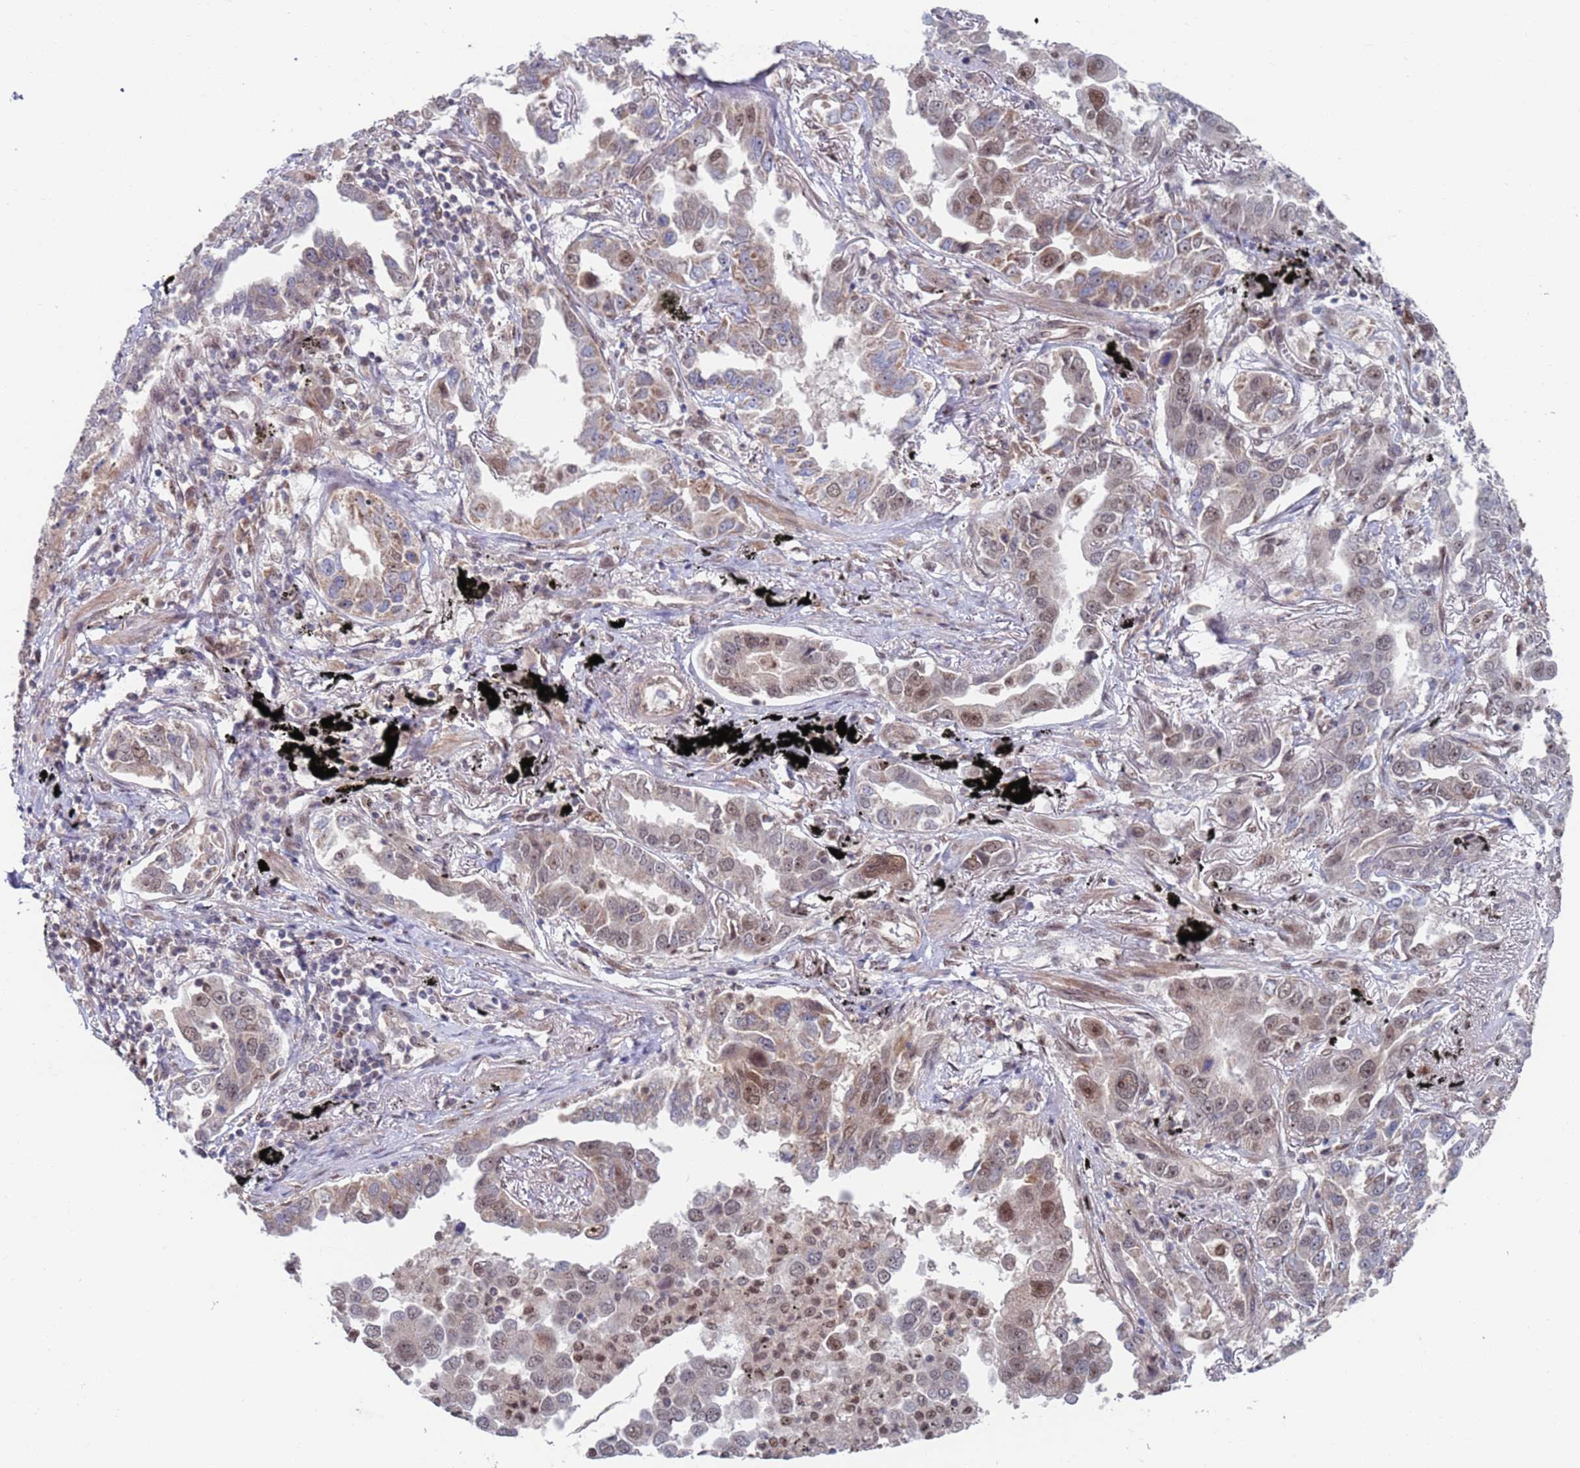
{"staining": {"intensity": "weak", "quantity": "25%-75%", "location": "cytoplasmic/membranous,nuclear"}, "tissue": "lung cancer", "cell_type": "Tumor cells", "image_type": "cancer", "snomed": [{"axis": "morphology", "description": "Adenocarcinoma, NOS"}, {"axis": "topography", "description": "Lung"}], "caption": "Brown immunohistochemical staining in lung adenocarcinoma reveals weak cytoplasmic/membranous and nuclear positivity in about 25%-75% of tumor cells.", "gene": "RPP25", "patient": {"sex": "male", "age": 67}}